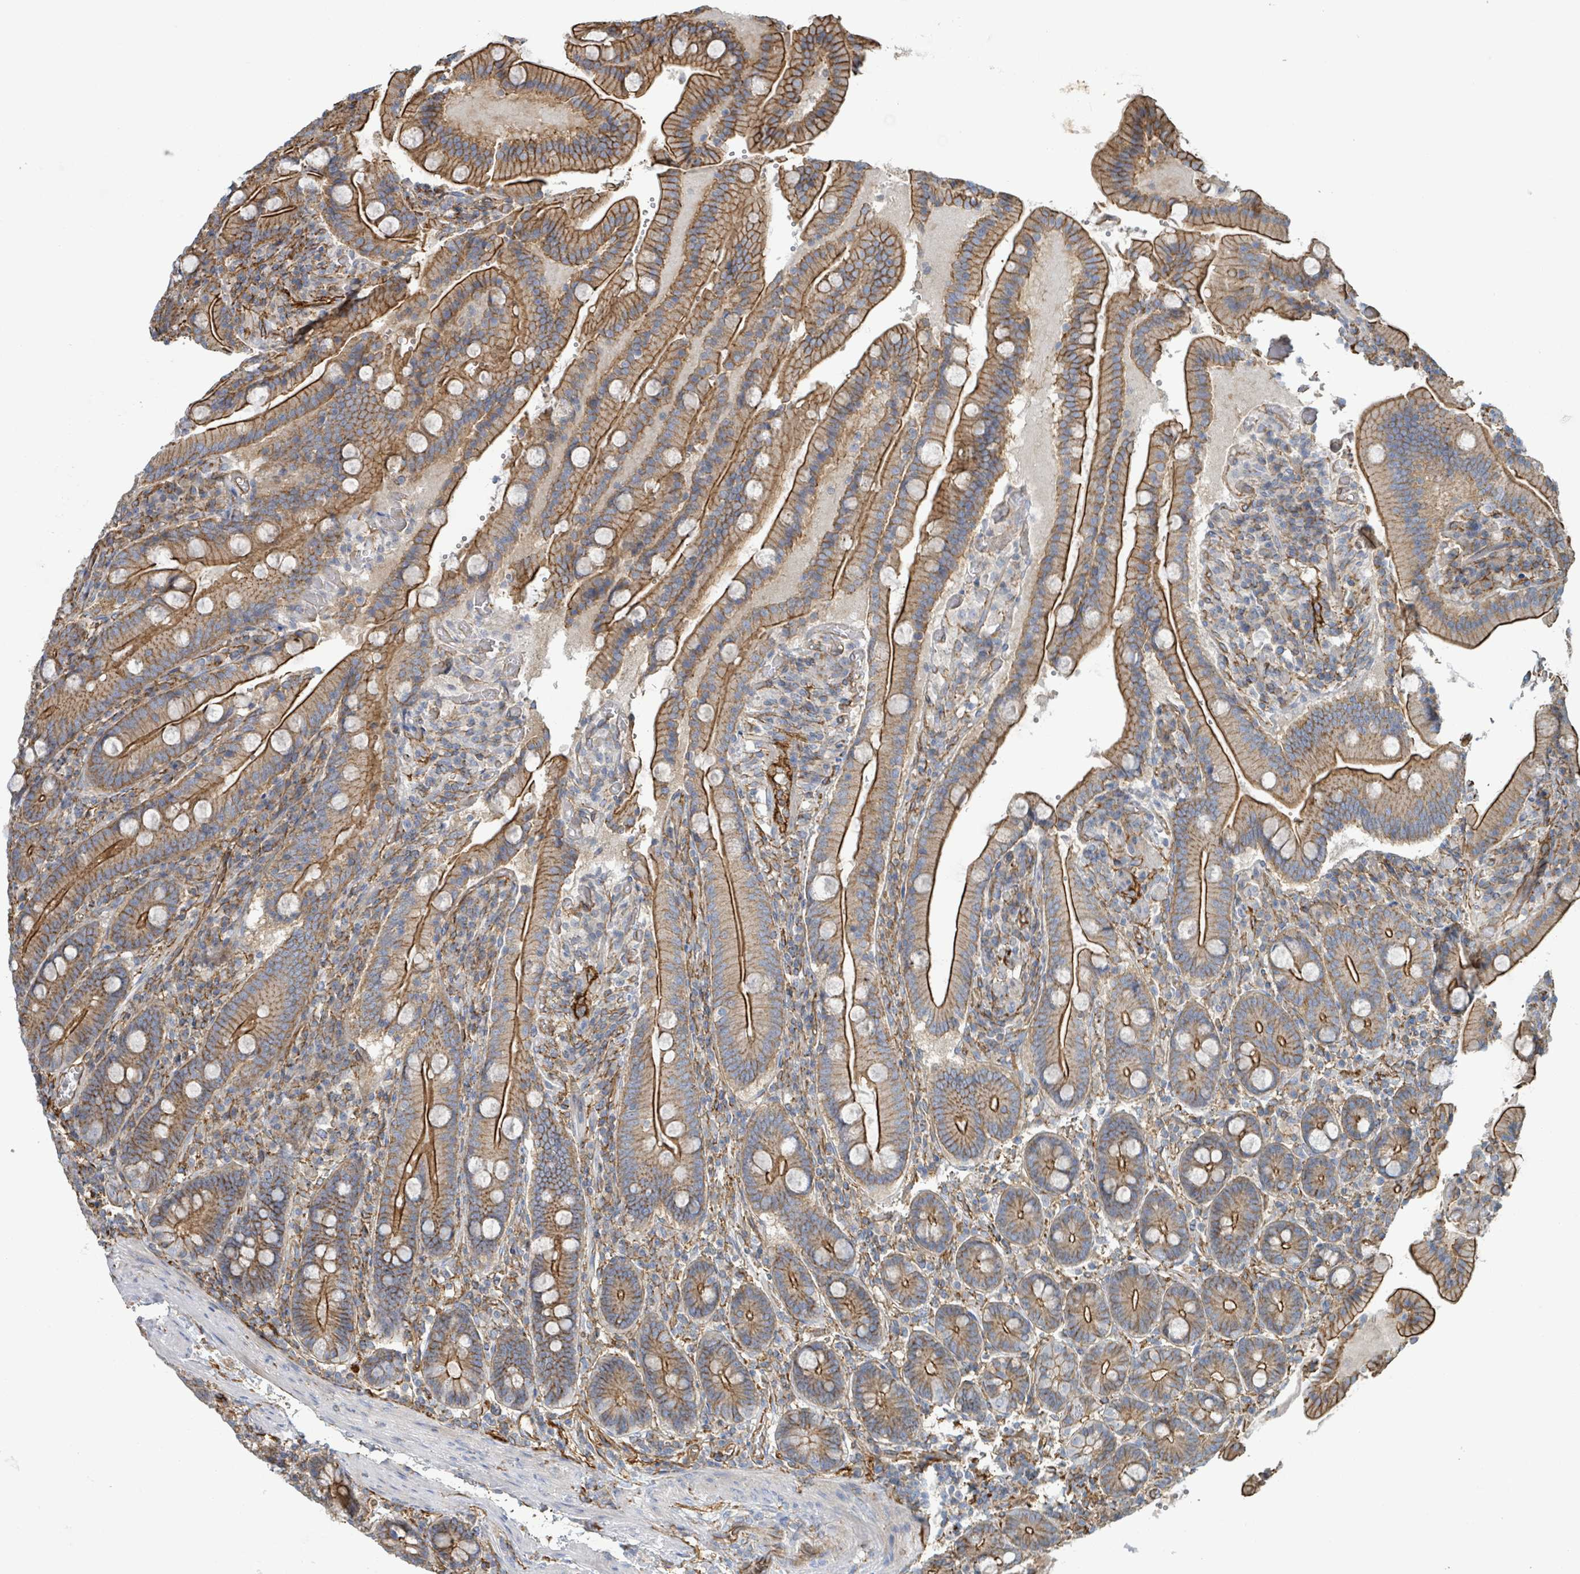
{"staining": {"intensity": "strong", "quantity": ">75%", "location": "cytoplasmic/membranous"}, "tissue": "duodenum", "cell_type": "Glandular cells", "image_type": "normal", "snomed": [{"axis": "morphology", "description": "Normal tissue, NOS"}, {"axis": "topography", "description": "Duodenum"}], "caption": "Duodenum stained with a brown dye displays strong cytoplasmic/membranous positive staining in about >75% of glandular cells.", "gene": "LDOC1", "patient": {"sex": "female", "age": 62}}